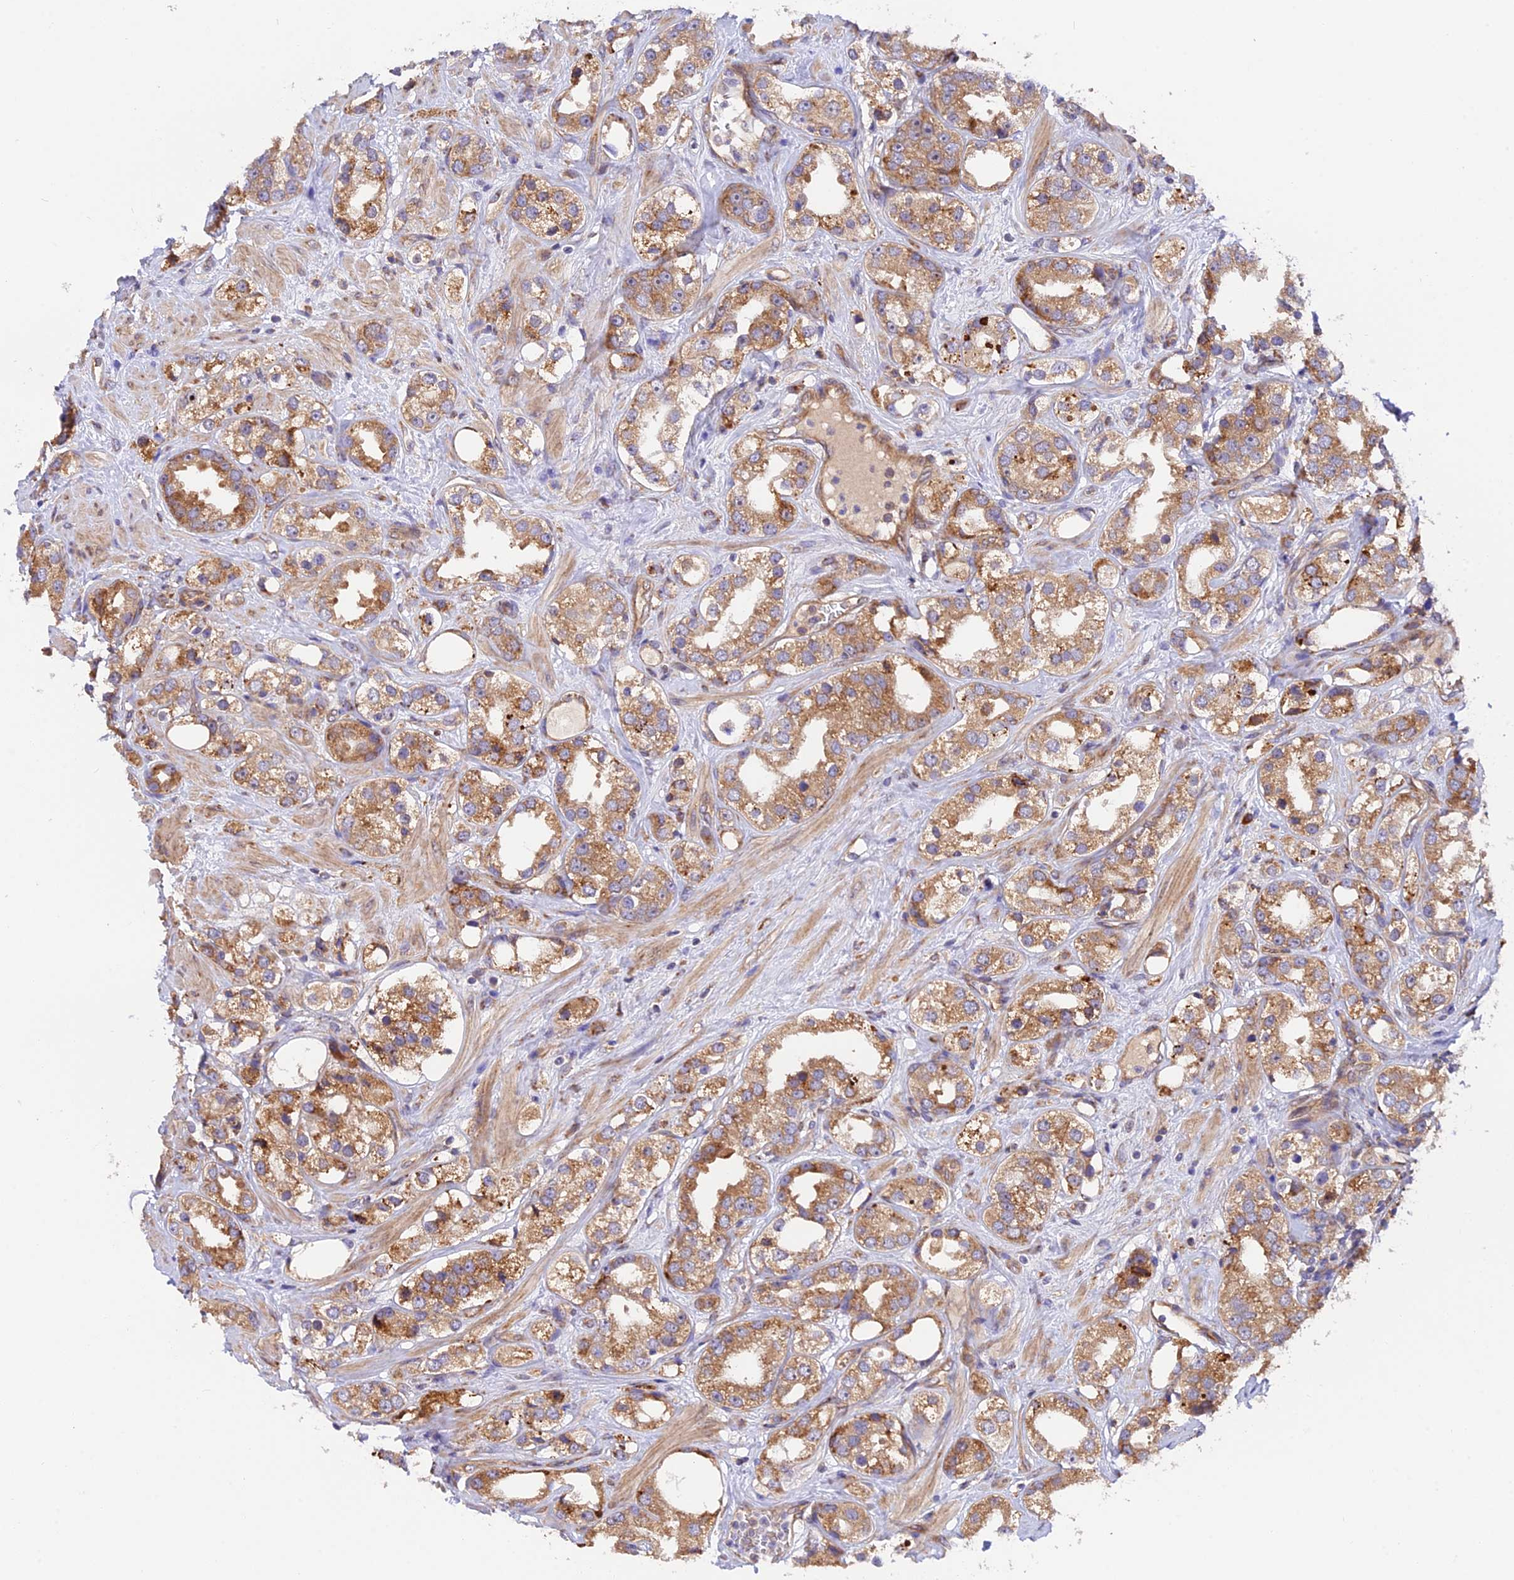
{"staining": {"intensity": "moderate", "quantity": ">75%", "location": "cytoplasmic/membranous"}, "tissue": "prostate cancer", "cell_type": "Tumor cells", "image_type": "cancer", "snomed": [{"axis": "morphology", "description": "Adenocarcinoma, NOS"}, {"axis": "topography", "description": "Prostate"}], "caption": "A micrograph of human prostate cancer stained for a protein displays moderate cytoplasmic/membranous brown staining in tumor cells.", "gene": "RPL5", "patient": {"sex": "male", "age": 79}}